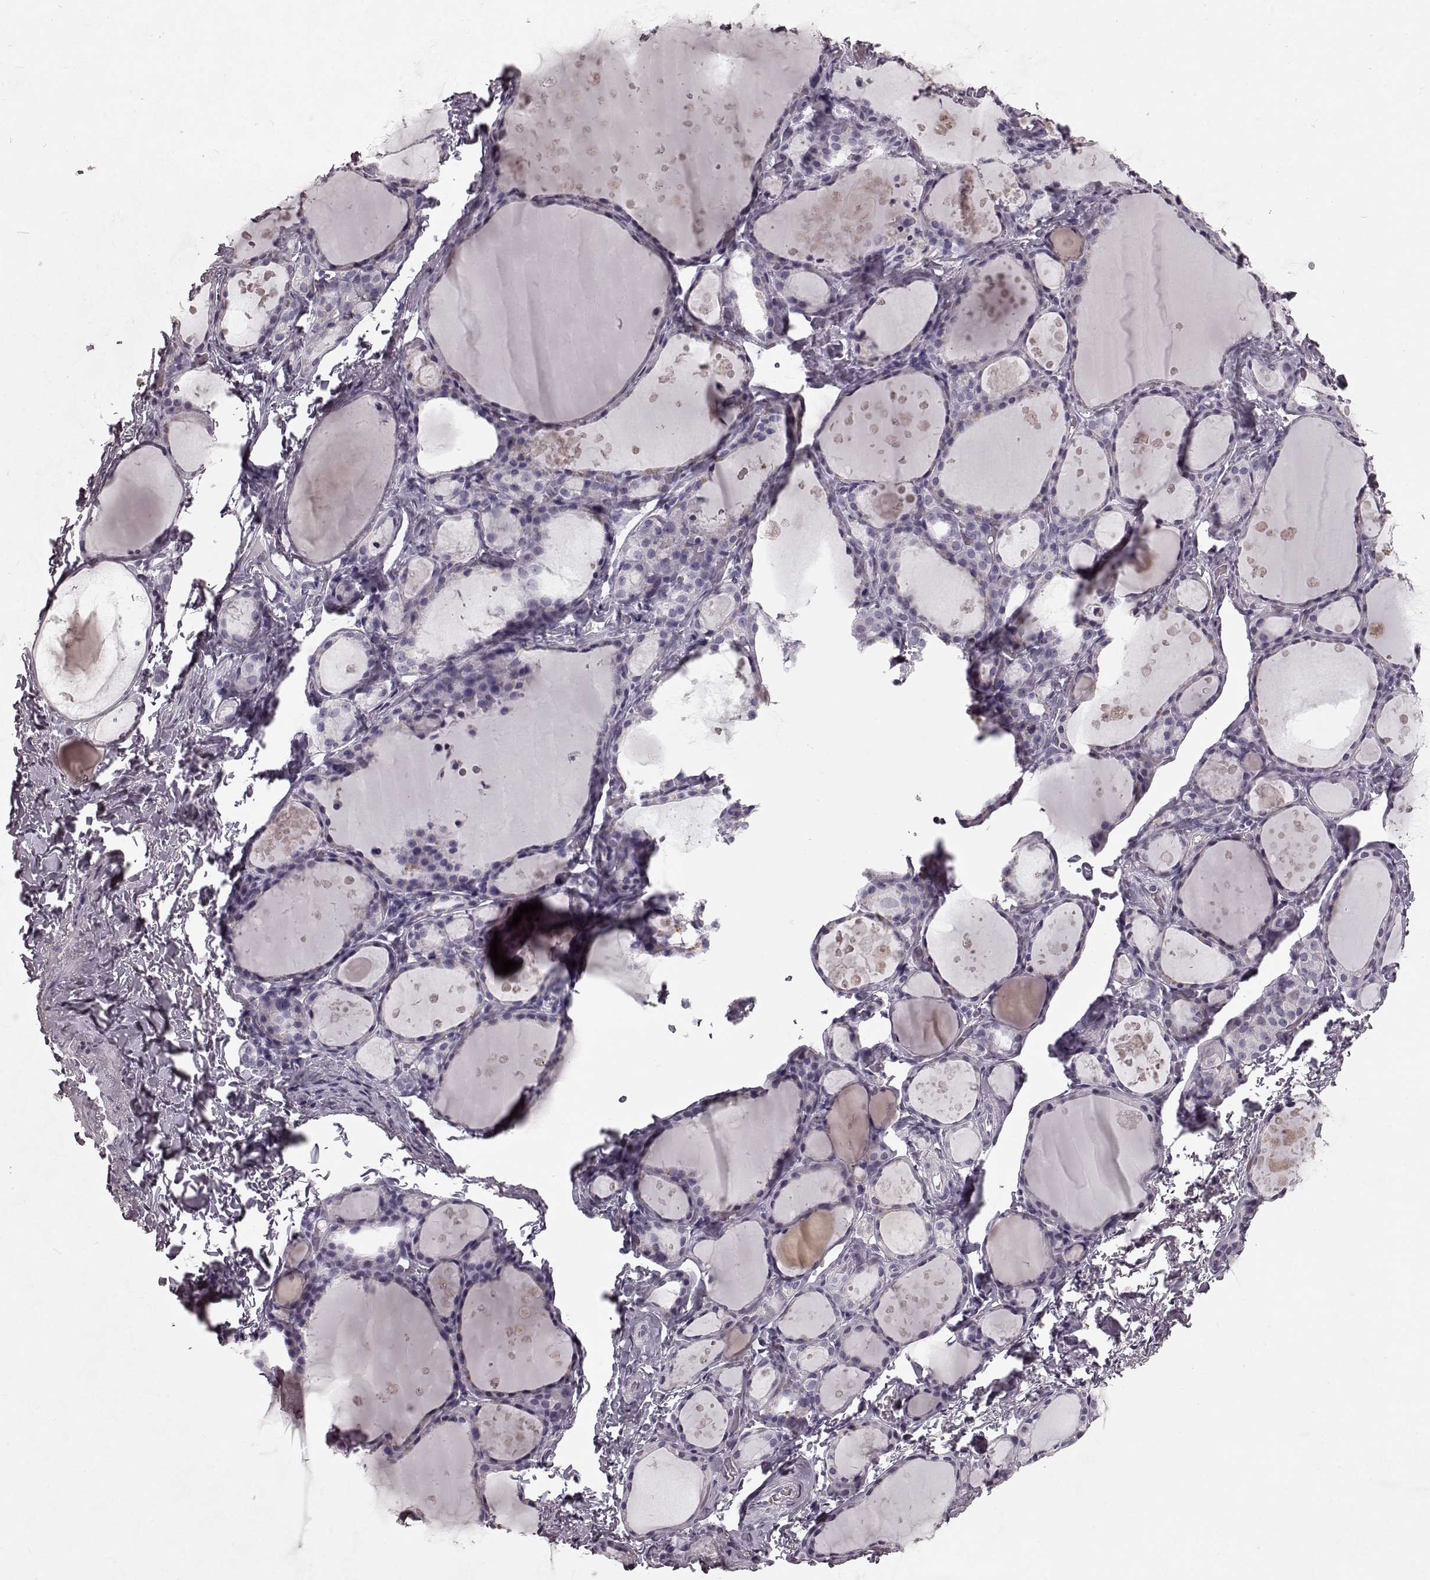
{"staining": {"intensity": "negative", "quantity": "none", "location": "none"}, "tissue": "thyroid gland", "cell_type": "Glandular cells", "image_type": "normal", "snomed": [{"axis": "morphology", "description": "Normal tissue, NOS"}, {"axis": "topography", "description": "Thyroid gland"}], "caption": "An immunohistochemistry image of benign thyroid gland is shown. There is no staining in glandular cells of thyroid gland.", "gene": "CST7", "patient": {"sex": "male", "age": 68}}